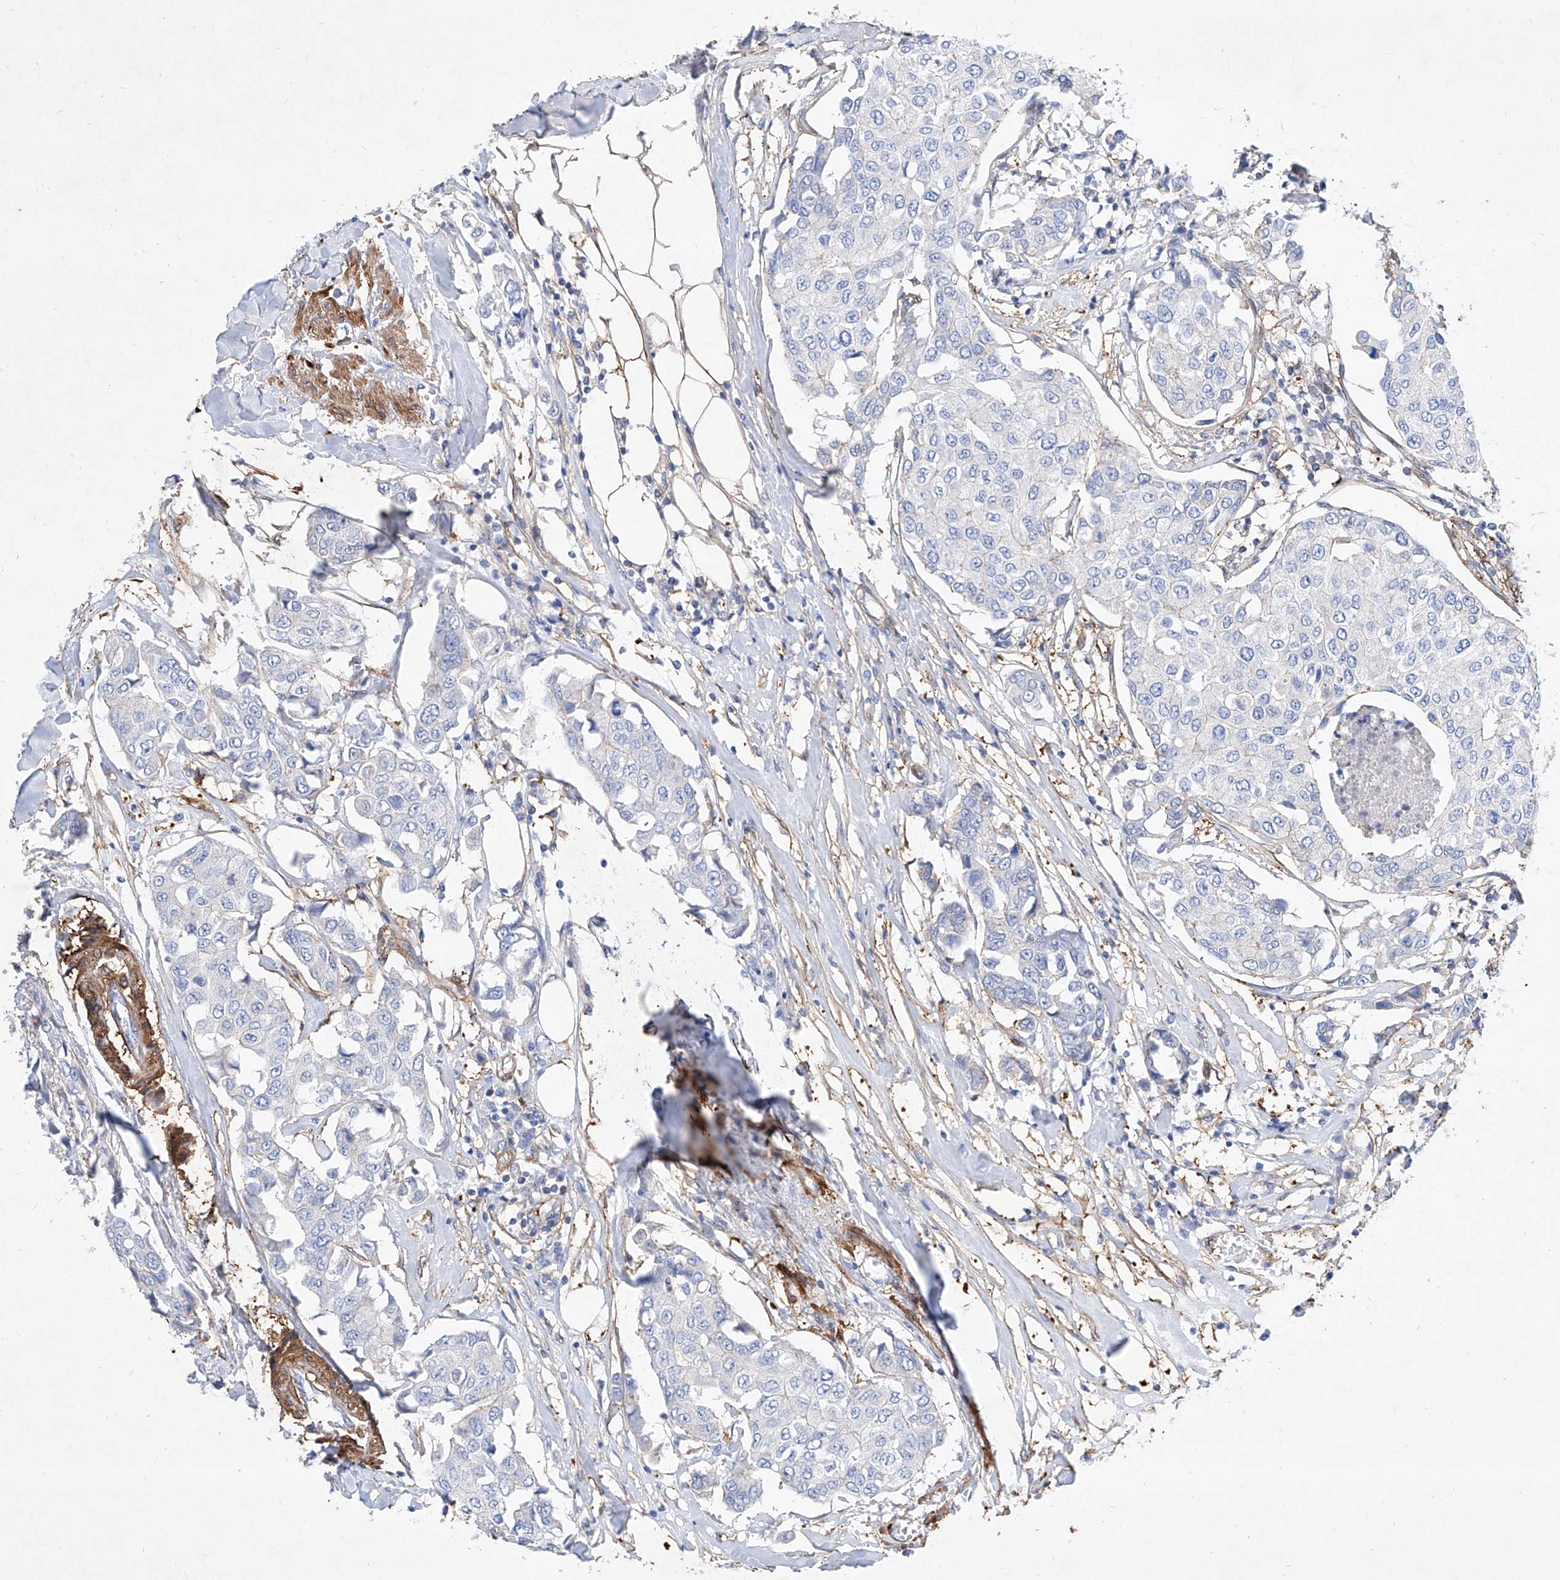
{"staining": {"intensity": "negative", "quantity": "none", "location": "none"}, "tissue": "breast cancer", "cell_type": "Tumor cells", "image_type": "cancer", "snomed": [{"axis": "morphology", "description": "Duct carcinoma"}, {"axis": "topography", "description": "Breast"}], "caption": "DAB immunohistochemical staining of infiltrating ductal carcinoma (breast) exhibits no significant staining in tumor cells.", "gene": "TAS2R60", "patient": {"sex": "female", "age": 80}}